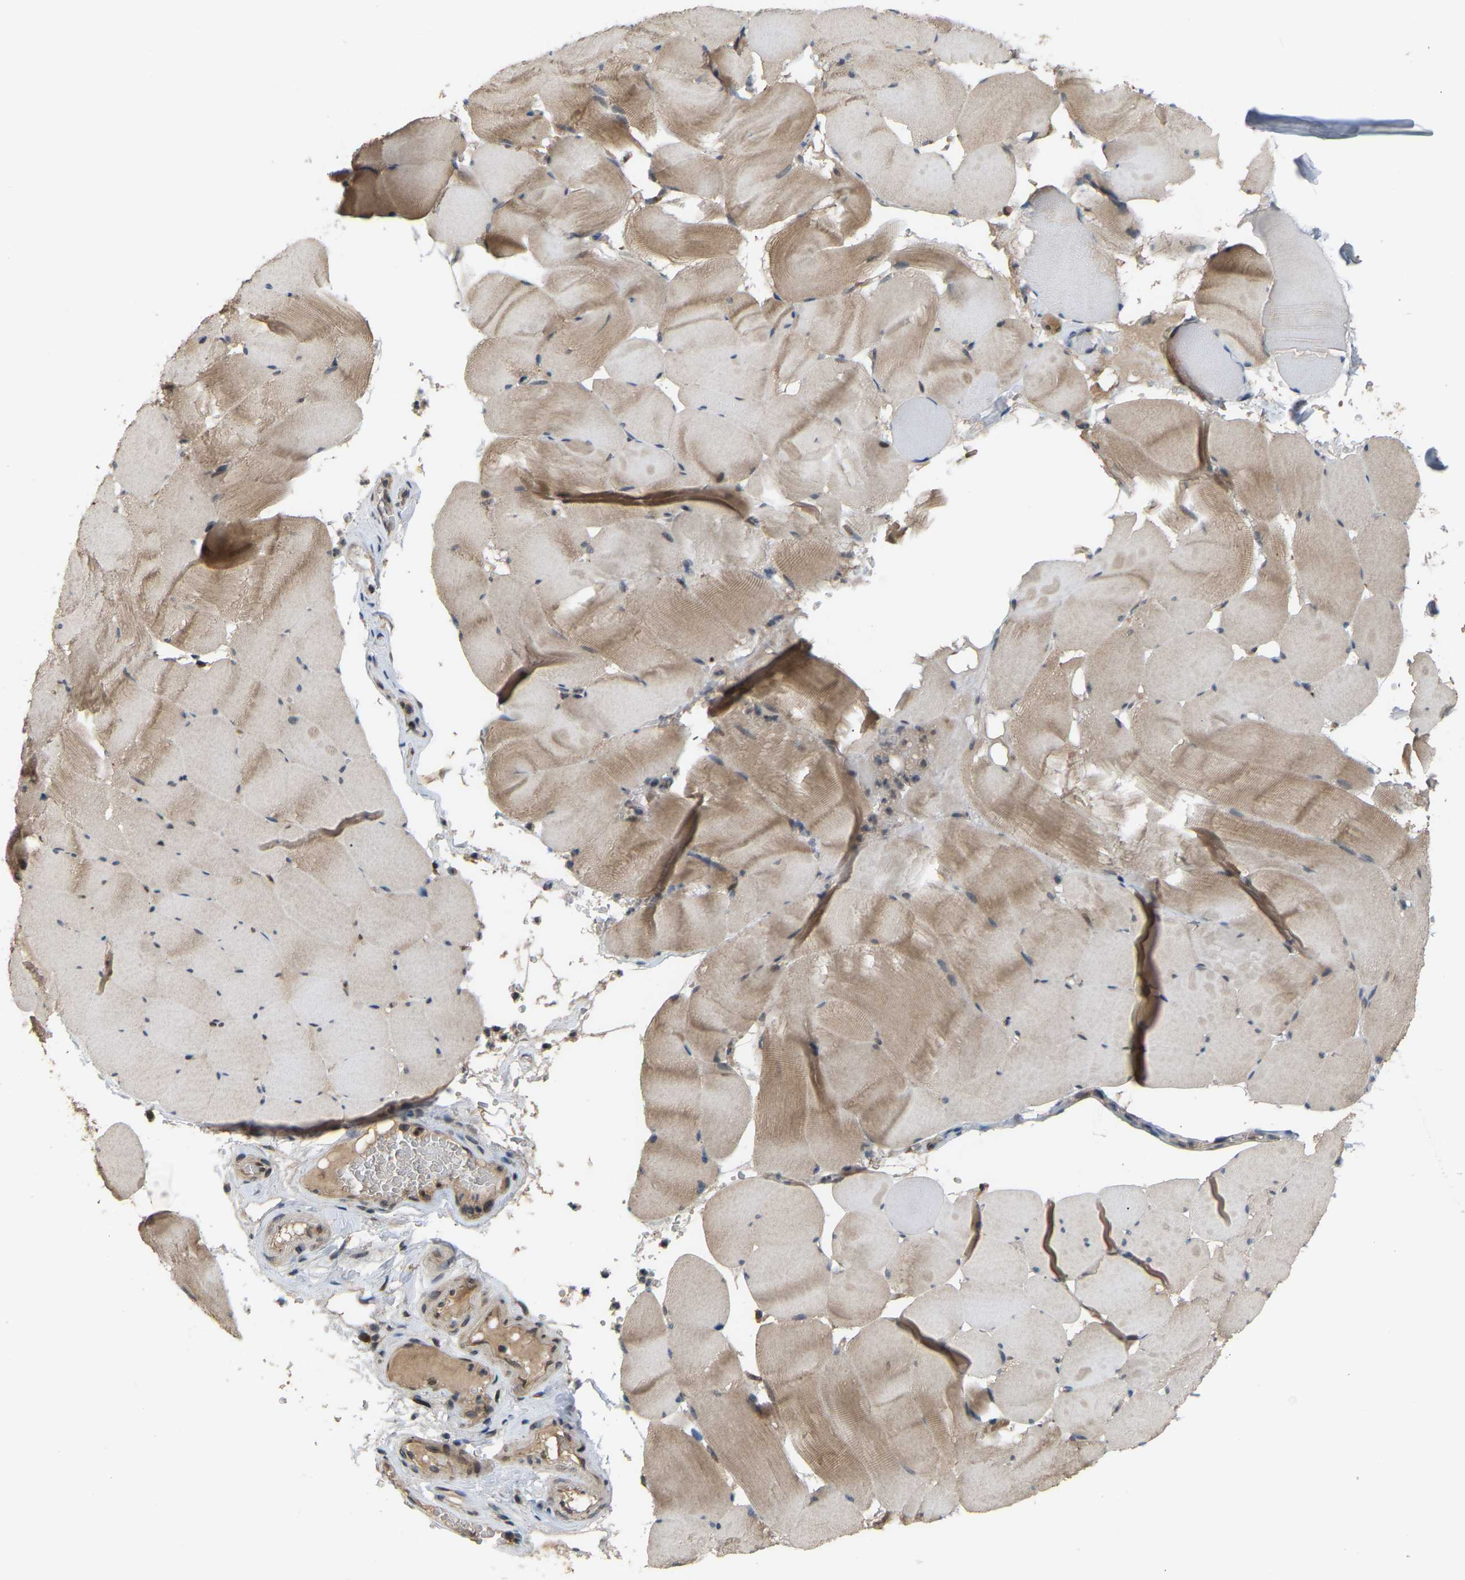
{"staining": {"intensity": "moderate", "quantity": "25%-75%", "location": "cytoplasmic/membranous"}, "tissue": "skeletal muscle", "cell_type": "Myocytes", "image_type": "normal", "snomed": [{"axis": "morphology", "description": "Normal tissue, NOS"}, {"axis": "topography", "description": "Skeletal muscle"}], "caption": "Myocytes reveal medium levels of moderate cytoplasmic/membranous expression in about 25%-75% of cells in normal human skeletal muscle.", "gene": "CROT", "patient": {"sex": "male", "age": 62}}